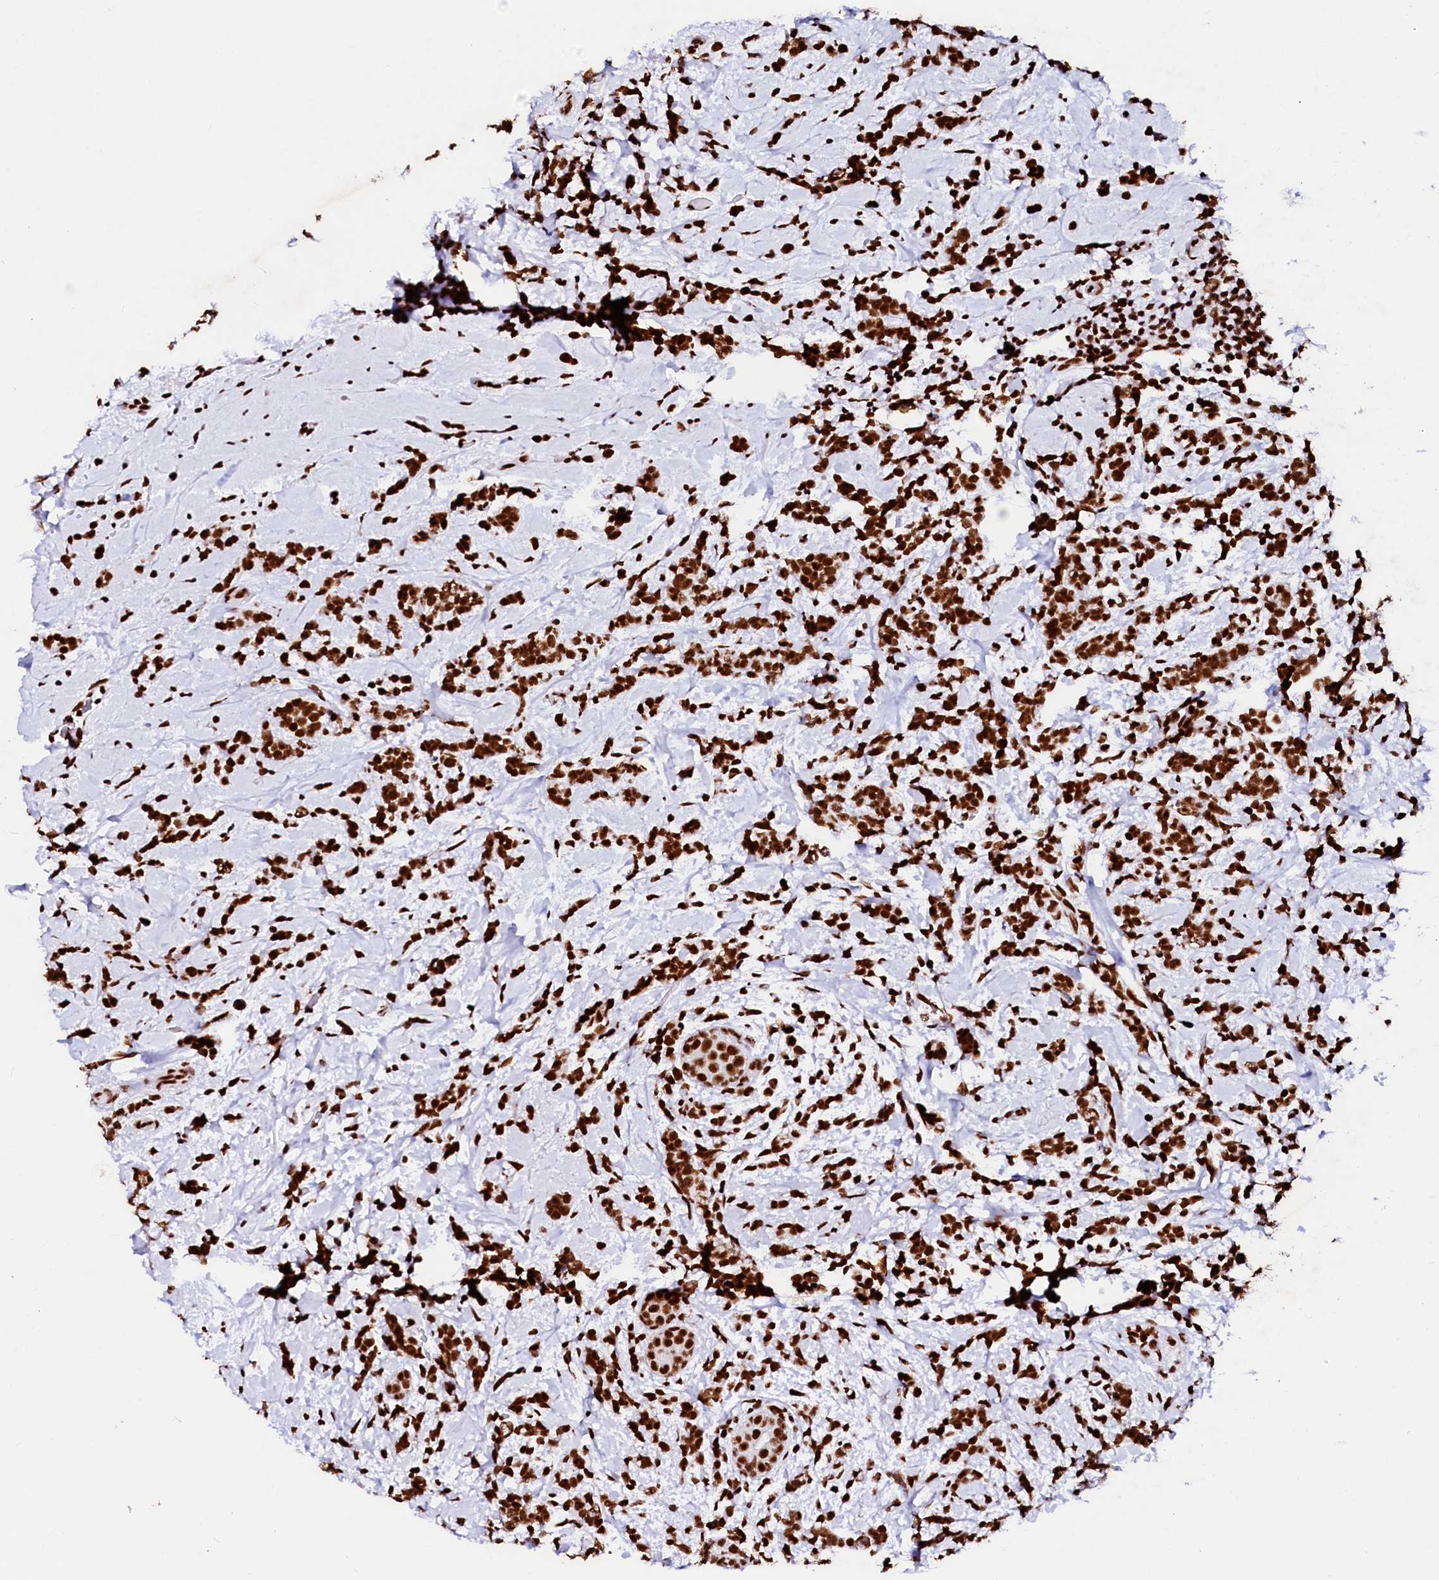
{"staining": {"intensity": "strong", "quantity": ">75%", "location": "nuclear"}, "tissue": "breast cancer", "cell_type": "Tumor cells", "image_type": "cancer", "snomed": [{"axis": "morphology", "description": "Lobular carcinoma"}, {"axis": "topography", "description": "Breast"}], "caption": "About >75% of tumor cells in lobular carcinoma (breast) show strong nuclear protein positivity as visualized by brown immunohistochemical staining.", "gene": "CPSF6", "patient": {"sex": "female", "age": 58}}